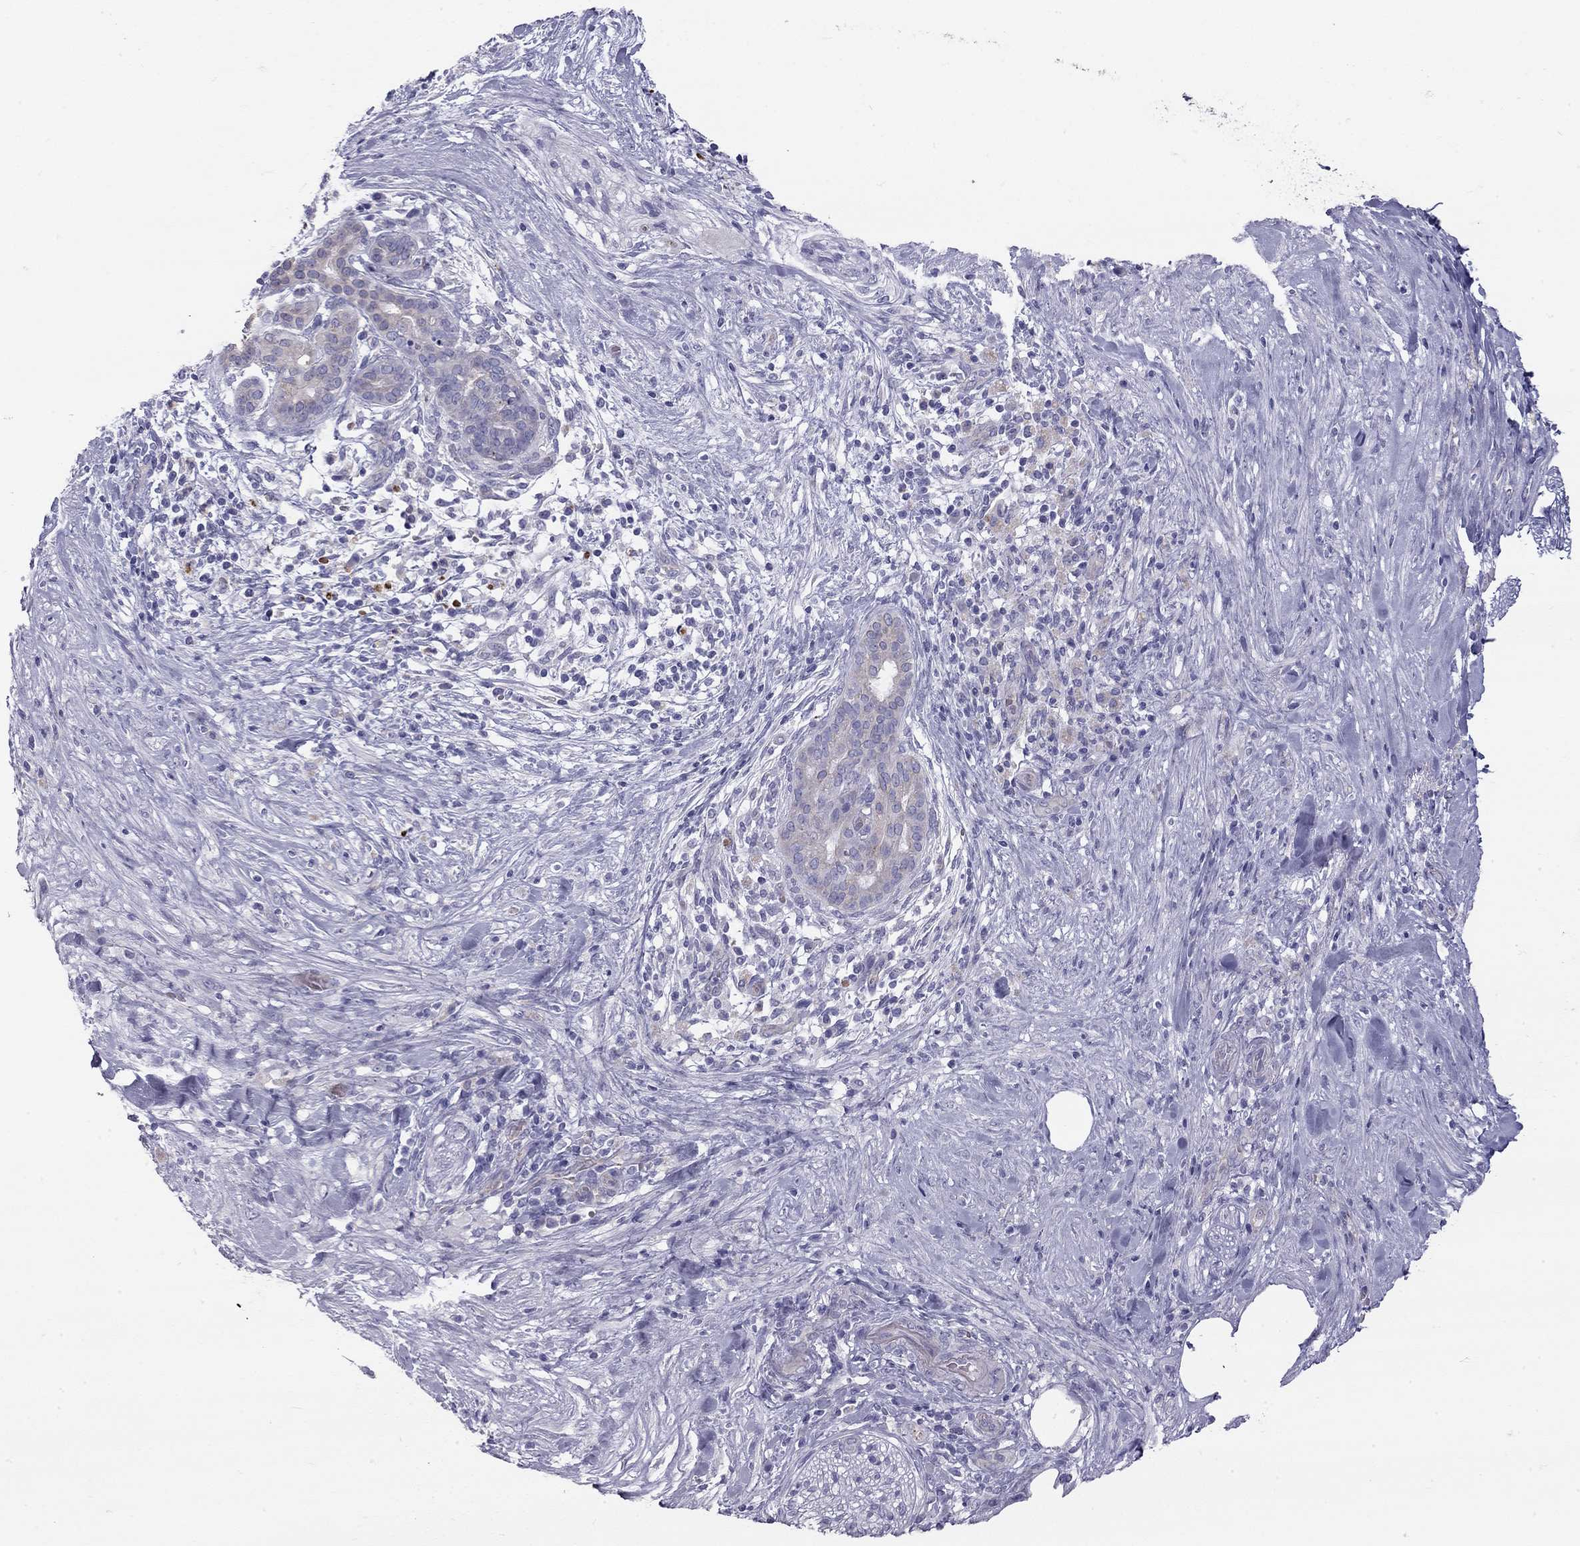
{"staining": {"intensity": "weak", "quantity": "25%-75%", "location": "cytoplasmic/membranous"}, "tissue": "pancreatic cancer", "cell_type": "Tumor cells", "image_type": "cancer", "snomed": [{"axis": "morphology", "description": "Adenocarcinoma, NOS"}, {"axis": "topography", "description": "Pancreas"}], "caption": "Pancreatic cancer (adenocarcinoma) was stained to show a protein in brown. There is low levels of weak cytoplasmic/membranous positivity in about 25%-75% of tumor cells. (IHC, brightfield microscopy, high magnification).", "gene": "TDRD6", "patient": {"sex": "male", "age": 44}}